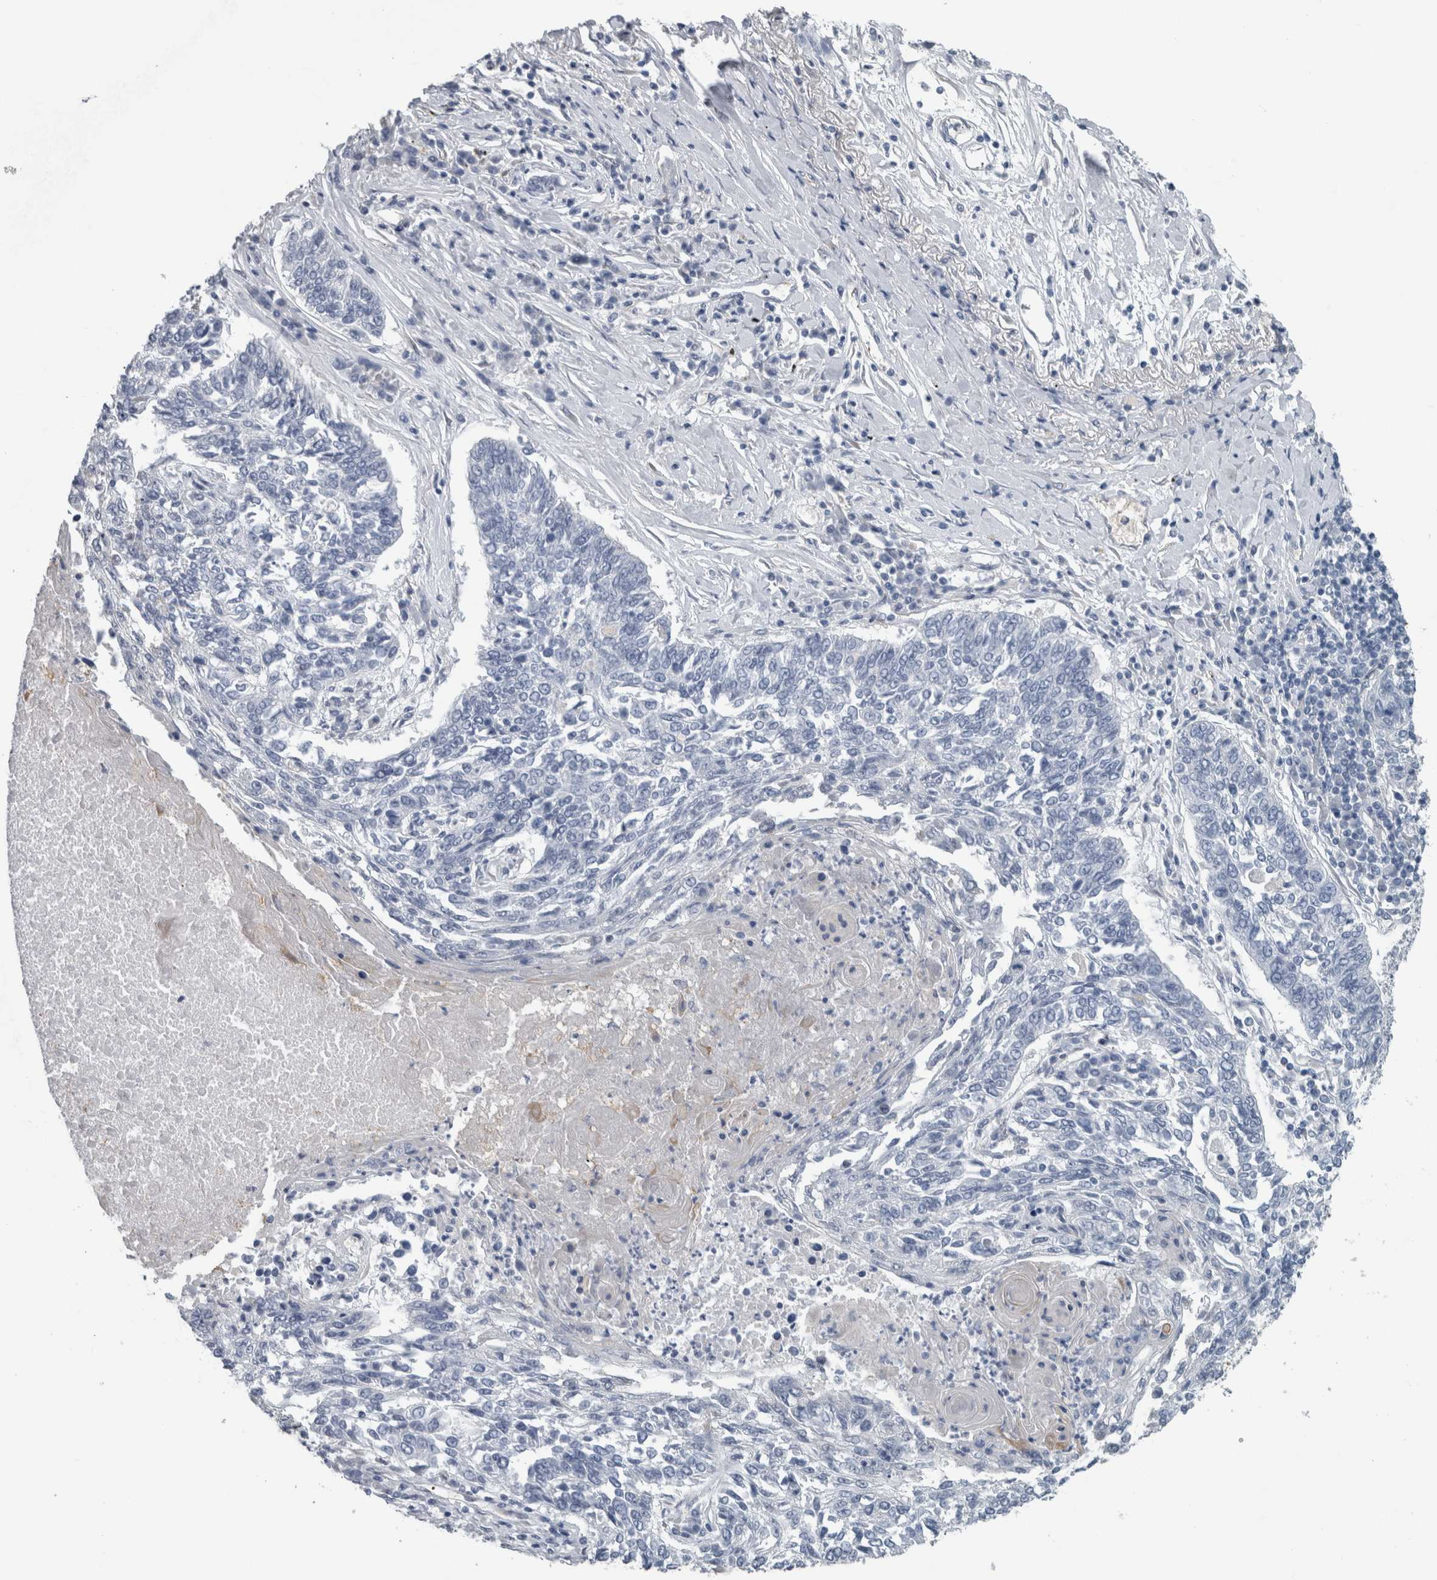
{"staining": {"intensity": "negative", "quantity": "none", "location": "none"}, "tissue": "lung cancer", "cell_type": "Tumor cells", "image_type": "cancer", "snomed": [{"axis": "morphology", "description": "Normal tissue, NOS"}, {"axis": "morphology", "description": "Squamous cell carcinoma, NOS"}, {"axis": "topography", "description": "Cartilage tissue"}, {"axis": "topography", "description": "Bronchus"}, {"axis": "topography", "description": "Lung"}], "caption": "Protein analysis of lung cancer displays no significant positivity in tumor cells.", "gene": "SH3GL2", "patient": {"sex": "female", "age": 49}}